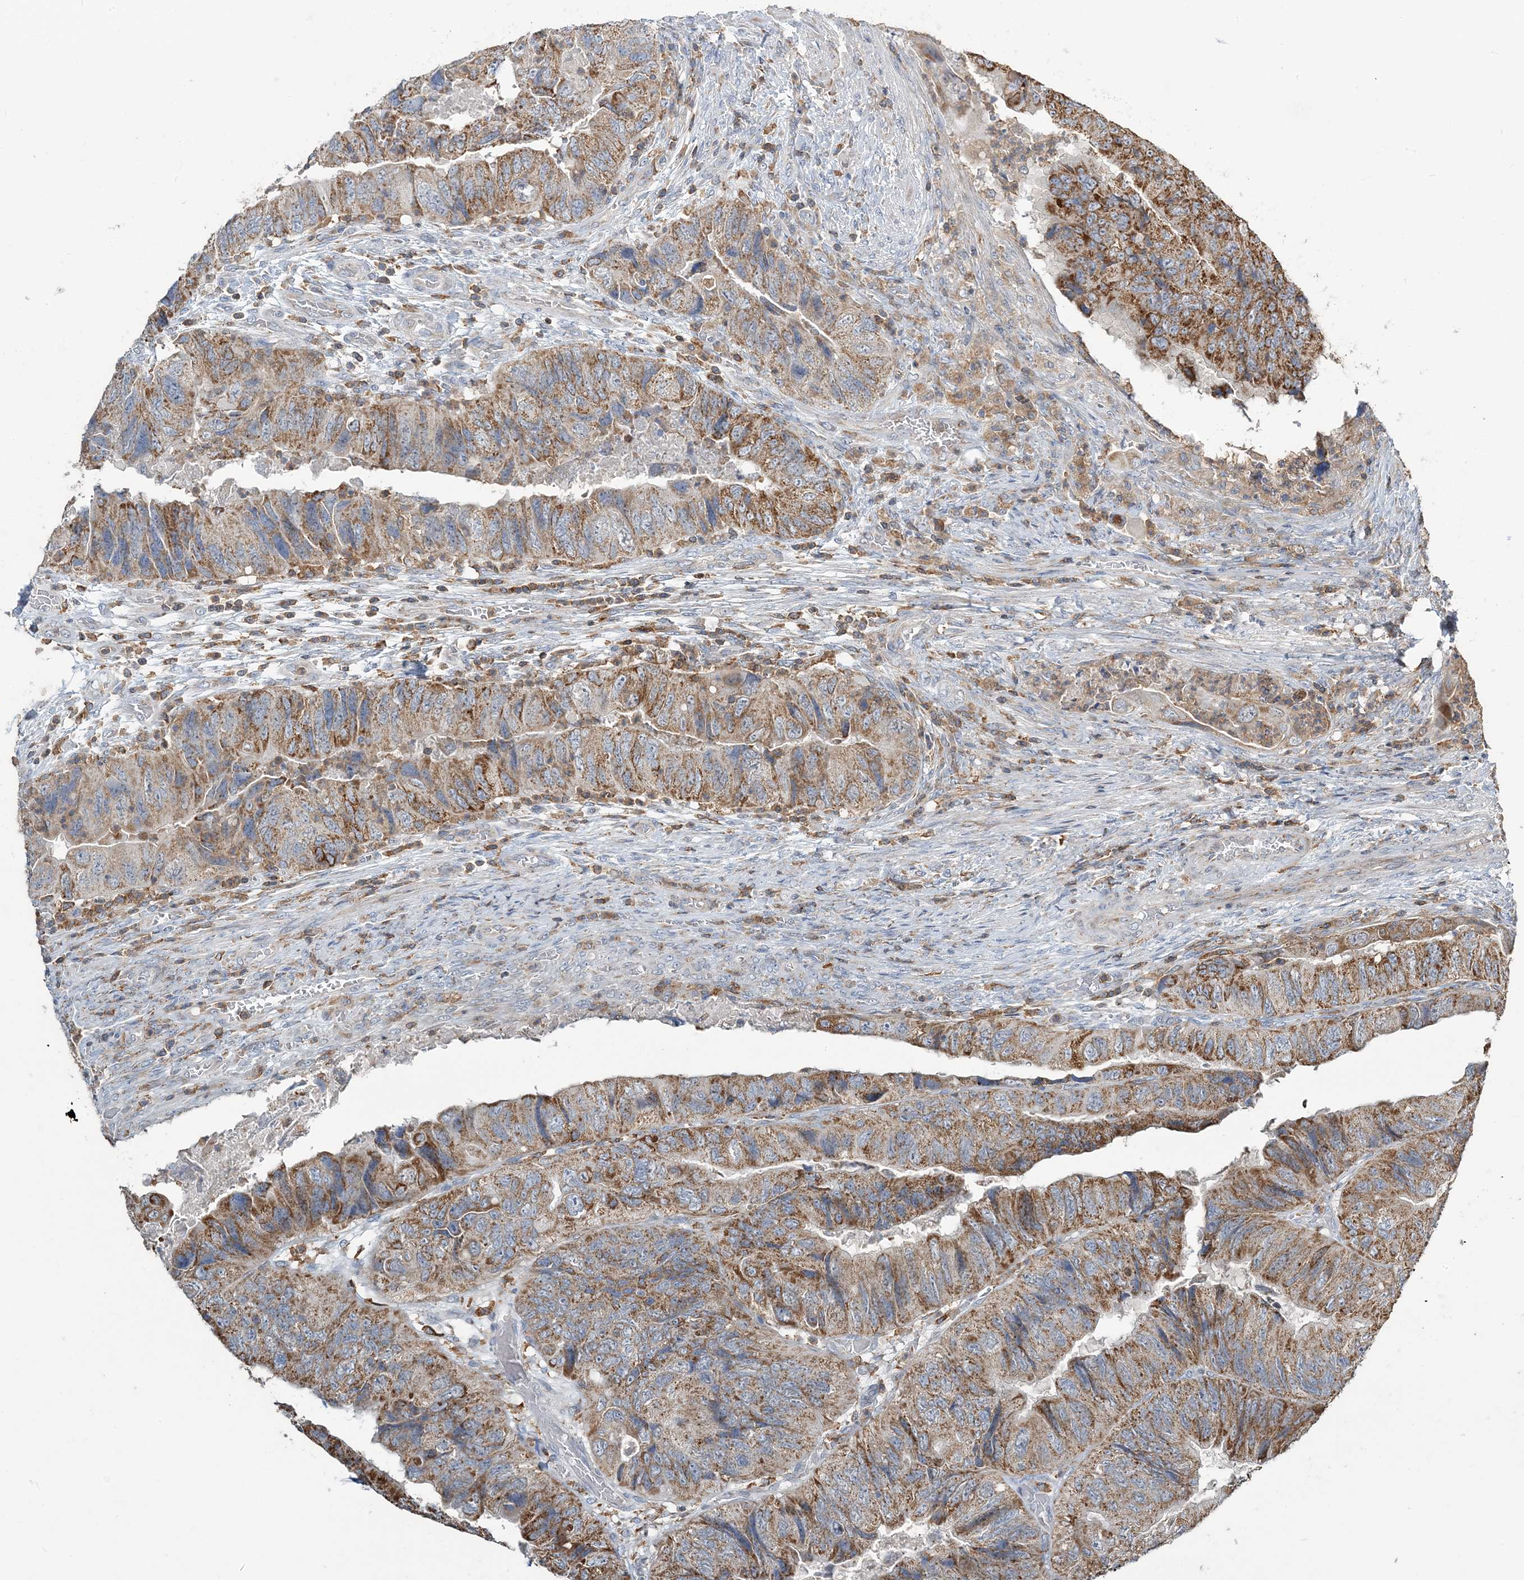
{"staining": {"intensity": "moderate", "quantity": ">75%", "location": "cytoplasmic/membranous"}, "tissue": "colorectal cancer", "cell_type": "Tumor cells", "image_type": "cancer", "snomed": [{"axis": "morphology", "description": "Adenocarcinoma, NOS"}, {"axis": "topography", "description": "Rectum"}], "caption": "IHC (DAB (3,3'-diaminobenzidine)) staining of adenocarcinoma (colorectal) demonstrates moderate cytoplasmic/membranous protein expression in about >75% of tumor cells.", "gene": "TMLHE", "patient": {"sex": "male", "age": 63}}